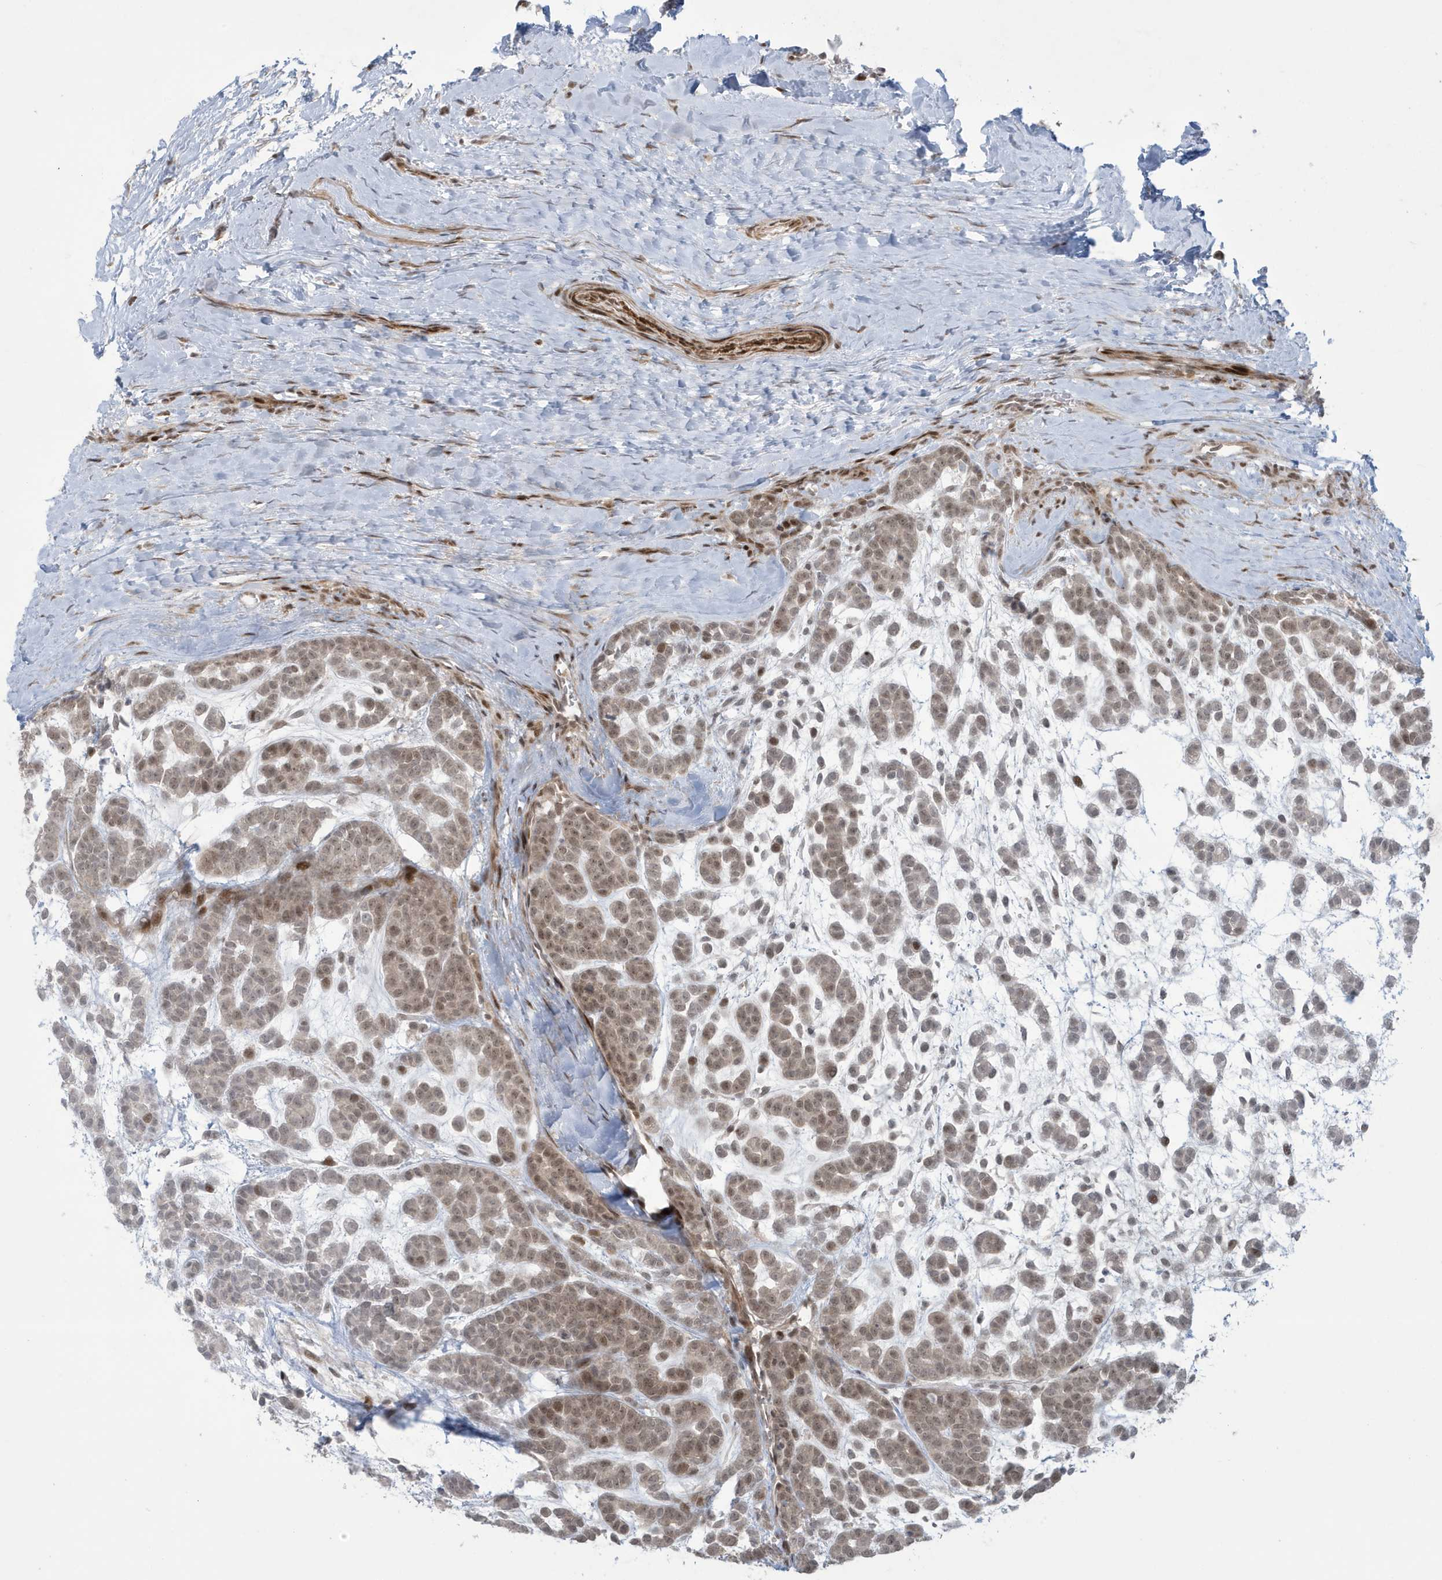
{"staining": {"intensity": "moderate", "quantity": ">75%", "location": "nuclear"}, "tissue": "head and neck cancer", "cell_type": "Tumor cells", "image_type": "cancer", "snomed": [{"axis": "morphology", "description": "Adenocarcinoma, NOS"}, {"axis": "morphology", "description": "Adenoma, NOS"}, {"axis": "topography", "description": "Head-Neck"}], "caption": "Immunohistochemistry photomicrograph of neoplastic tissue: human adenocarcinoma (head and neck) stained using immunohistochemistry reveals medium levels of moderate protein expression localized specifically in the nuclear of tumor cells, appearing as a nuclear brown color.", "gene": "C1orf52", "patient": {"sex": "female", "age": 55}}